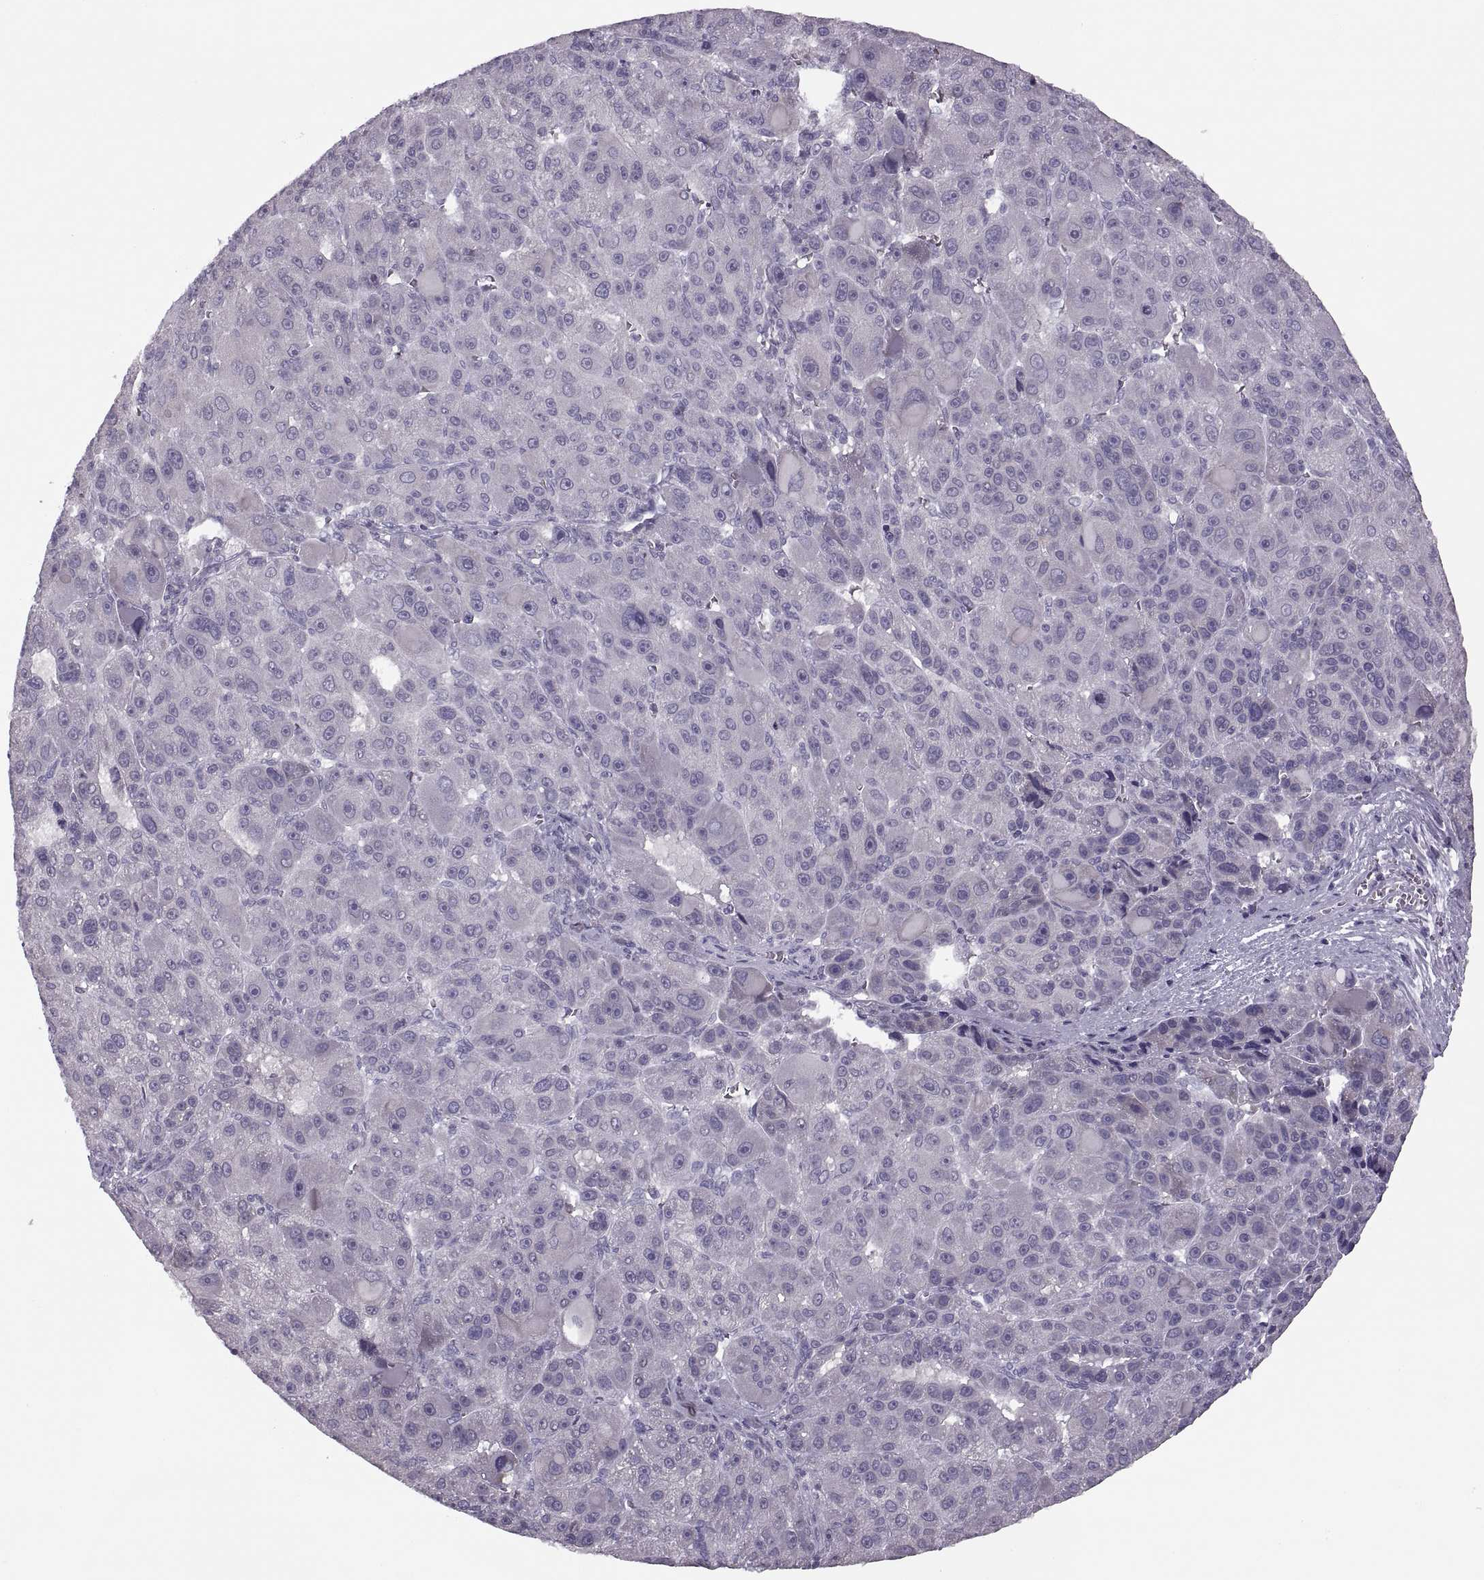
{"staining": {"intensity": "negative", "quantity": "none", "location": "none"}, "tissue": "liver cancer", "cell_type": "Tumor cells", "image_type": "cancer", "snomed": [{"axis": "morphology", "description": "Carcinoma, Hepatocellular, NOS"}, {"axis": "topography", "description": "Liver"}], "caption": "Photomicrograph shows no significant protein expression in tumor cells of hepatocellular carcinoma (liver).", "gene": "PRSS54", "patient": {"sex": "male", "age": 76}}